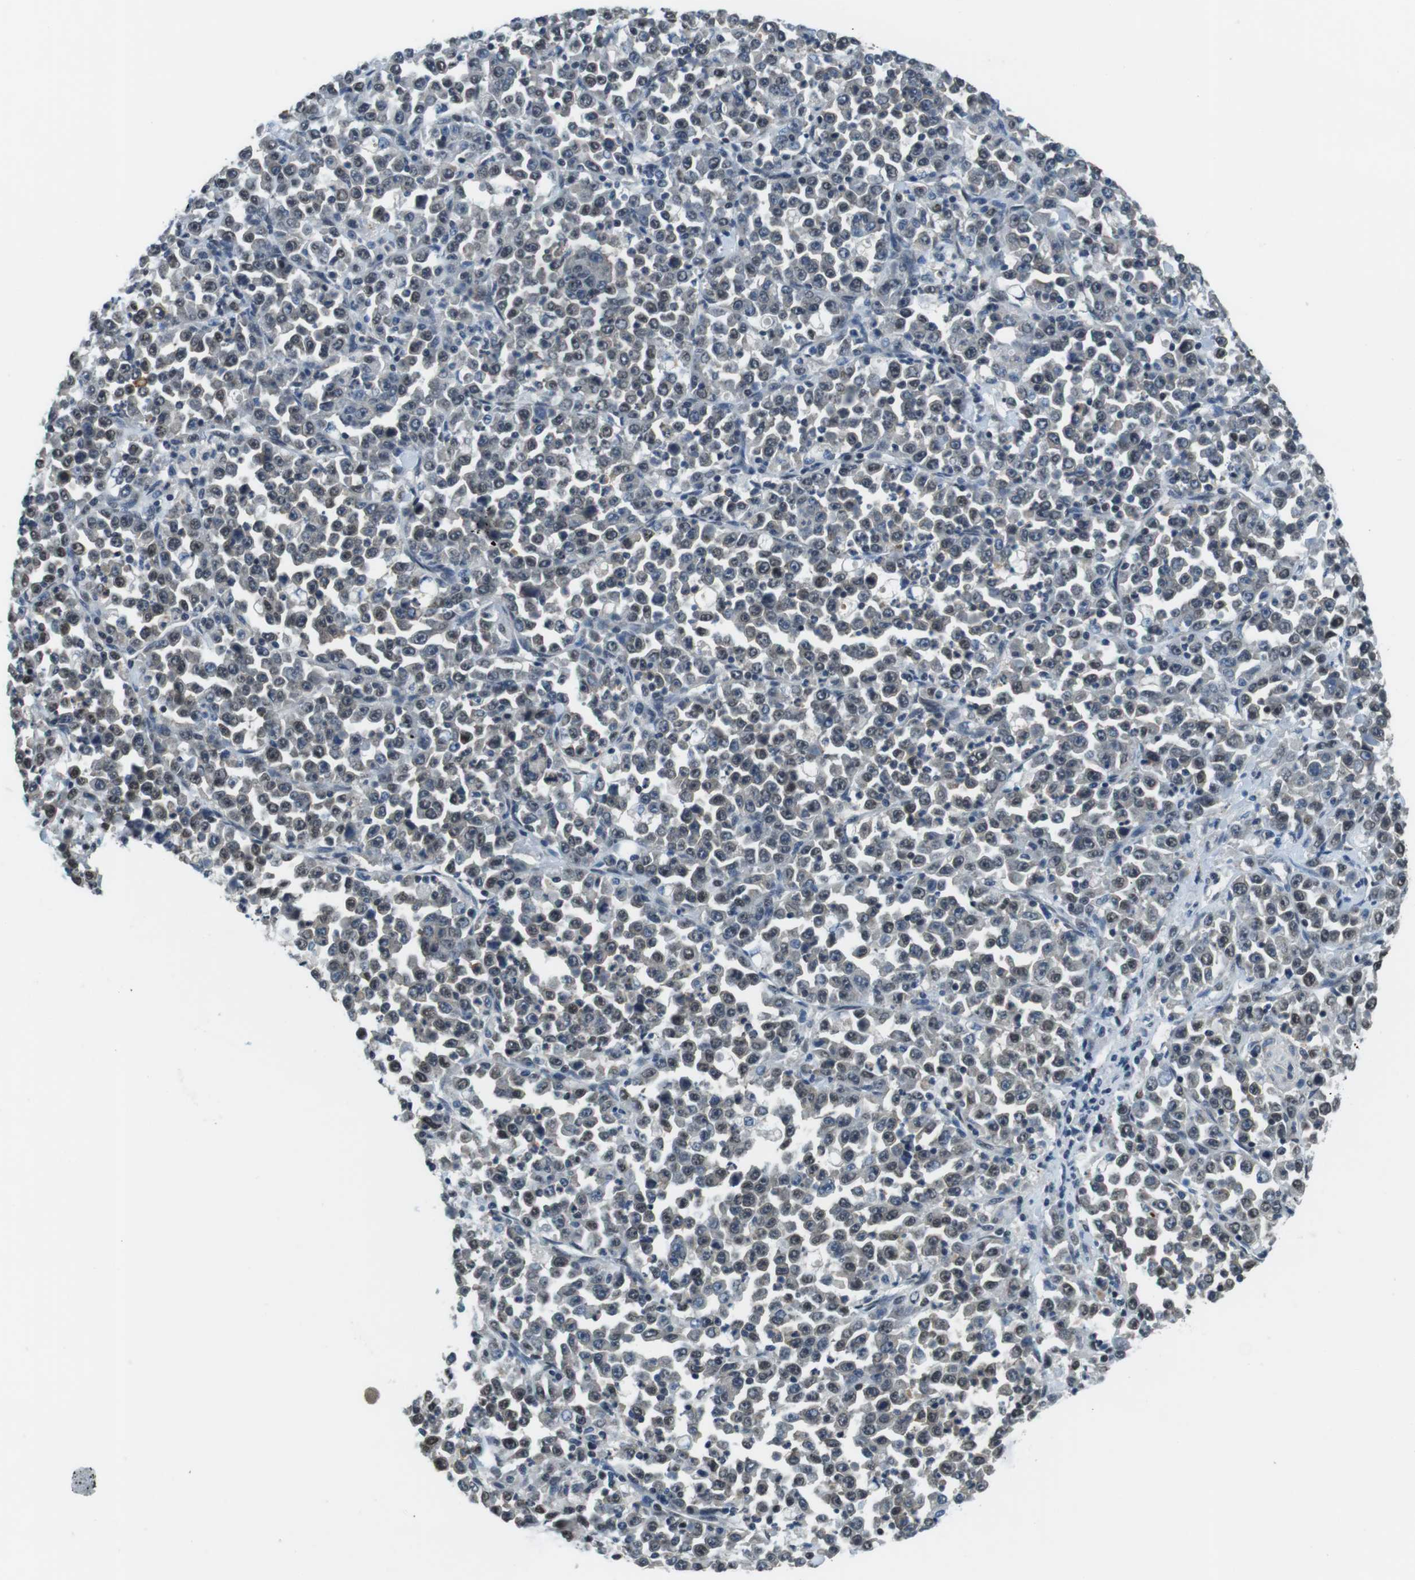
{"staining": {"intensity": "negative", "quantity": "none", "location": "none"}, "tissue": "stomach cancer", "cell_type": "Tumor cells", "image_type": "cancer", "snomed": [{"axis": "morphology", "description": "Normal tissue, NOS"}, {"axis": "morphology", "description": "Adenocarcinoma, NOS"}, {"axis": "topography", "description": "Stomach, upper"}, {"axis": "topography", "description": "Stomach"}], "caption": "This is an IHC histopathology image of stomach cancer. There is no positivity in tumor cells.", "gene": "NEK4", "patient": {"sex": "male", "age": 59}}